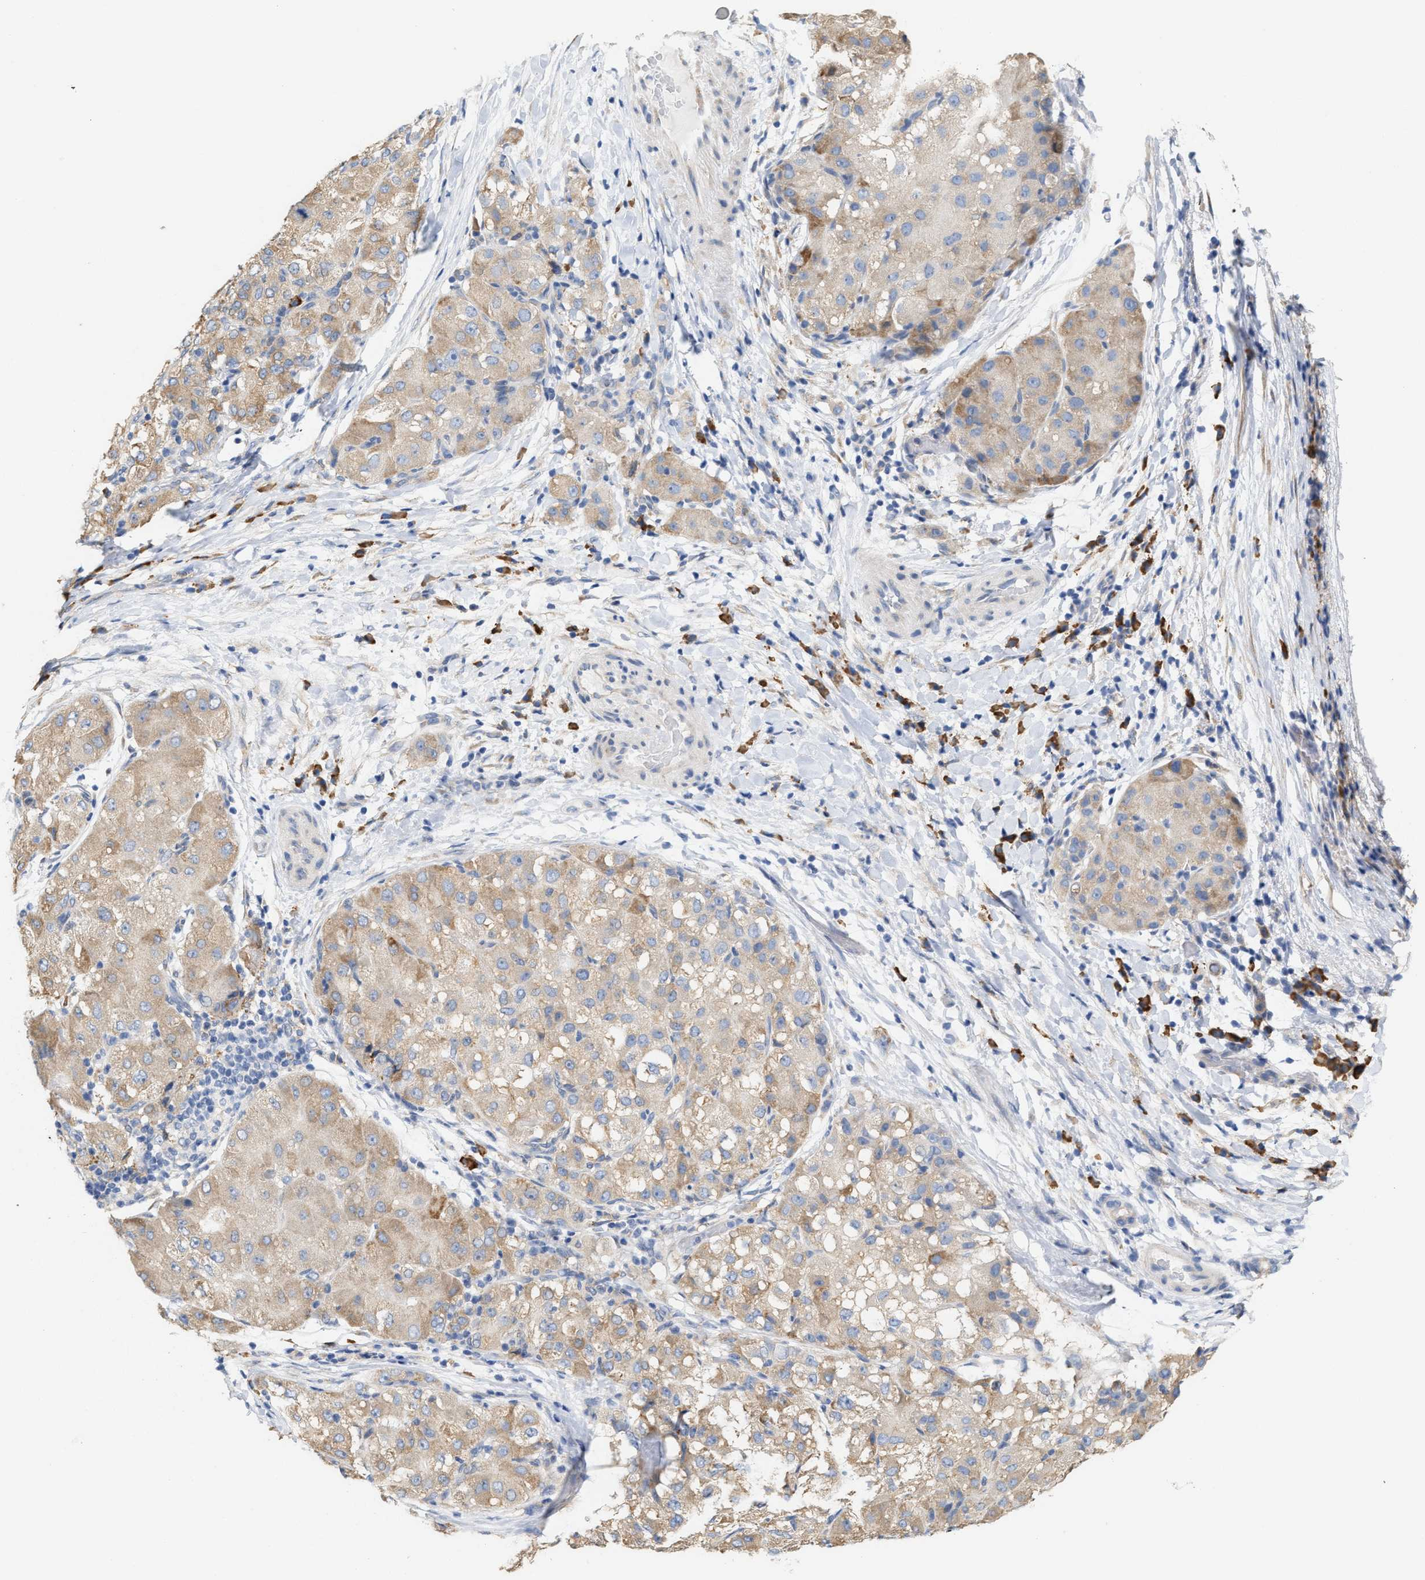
{"staining": {"intensity": "weak", "quantity": ">75%", "location": "cytoplasmic/membranous"}, "tissue": "liver cancer", "cell_type": "Tumor cells", "image_type": "cancer", "snomed": [{"axis": "morphology", "description": "Carcinoma, Hepatocellular, NOS"}, {"axis": "topography", "description": "Liver"}], "caption": "Brown immunohistochemical staining in hepatocellular carcinoma (liver) exhibits weak cytoplasmic/membranous positivity in approximately >75% of tumor cells.", "gene": "RYR2", "patient": {"sex": "male", "age": 80}}